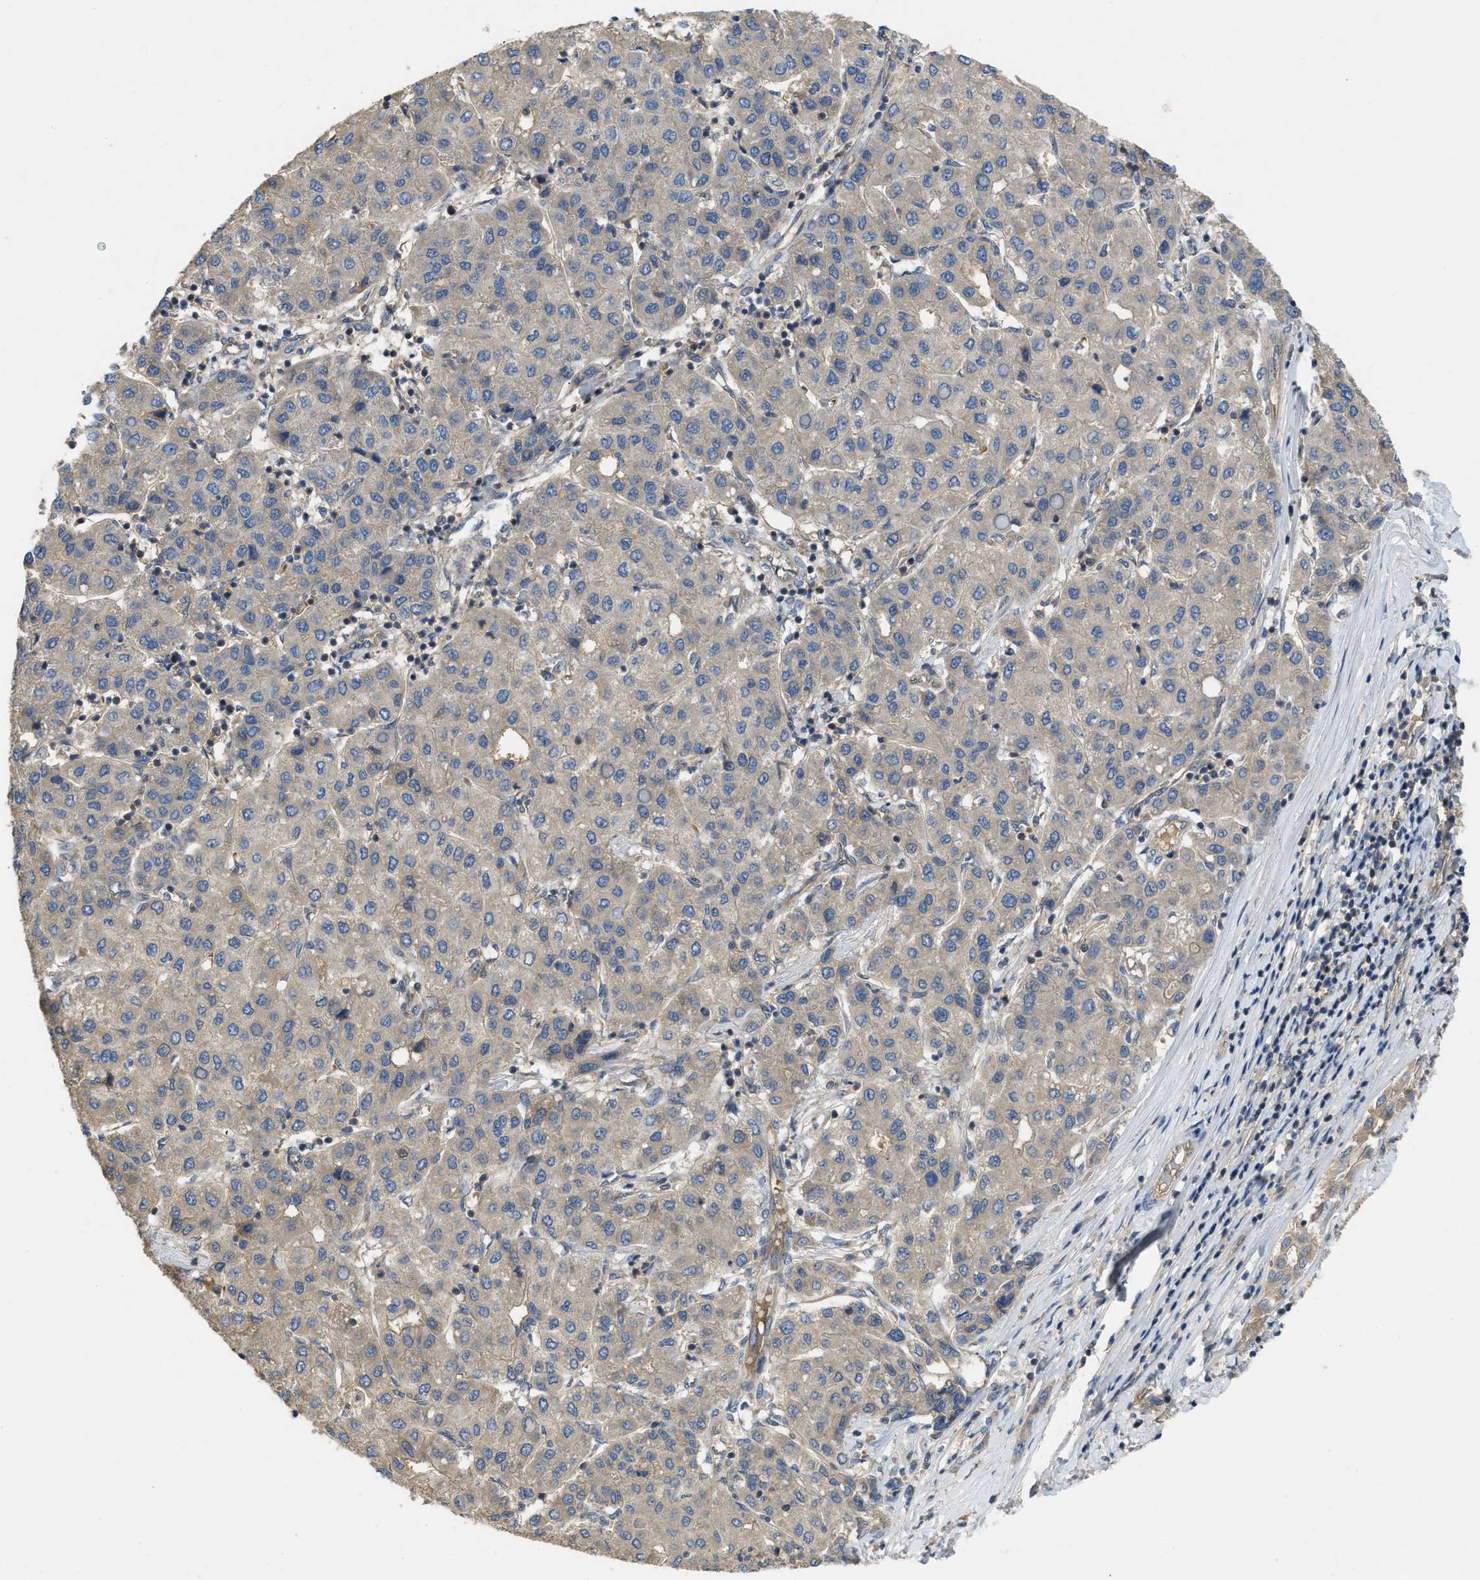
{"staining": {"intensity": "negative", "quantity": "none", "location": "none"}, "tissue": "liver cancer", "cell_type": "Tumor cells", "image_type": "cancer", "snomed": [{"axis": "morphology", "description": "Carcinoma, Hepatocellular, NOS"}, {"axis": "topography", "description": "Liver"}], "caption": "Human liver cancer (hepatocellular carcinoma) stained for a protein using IHC displays no expression in tumor cells.", "gene": "PPP3CA", "patient": {"sex": "male", "age": 65}}